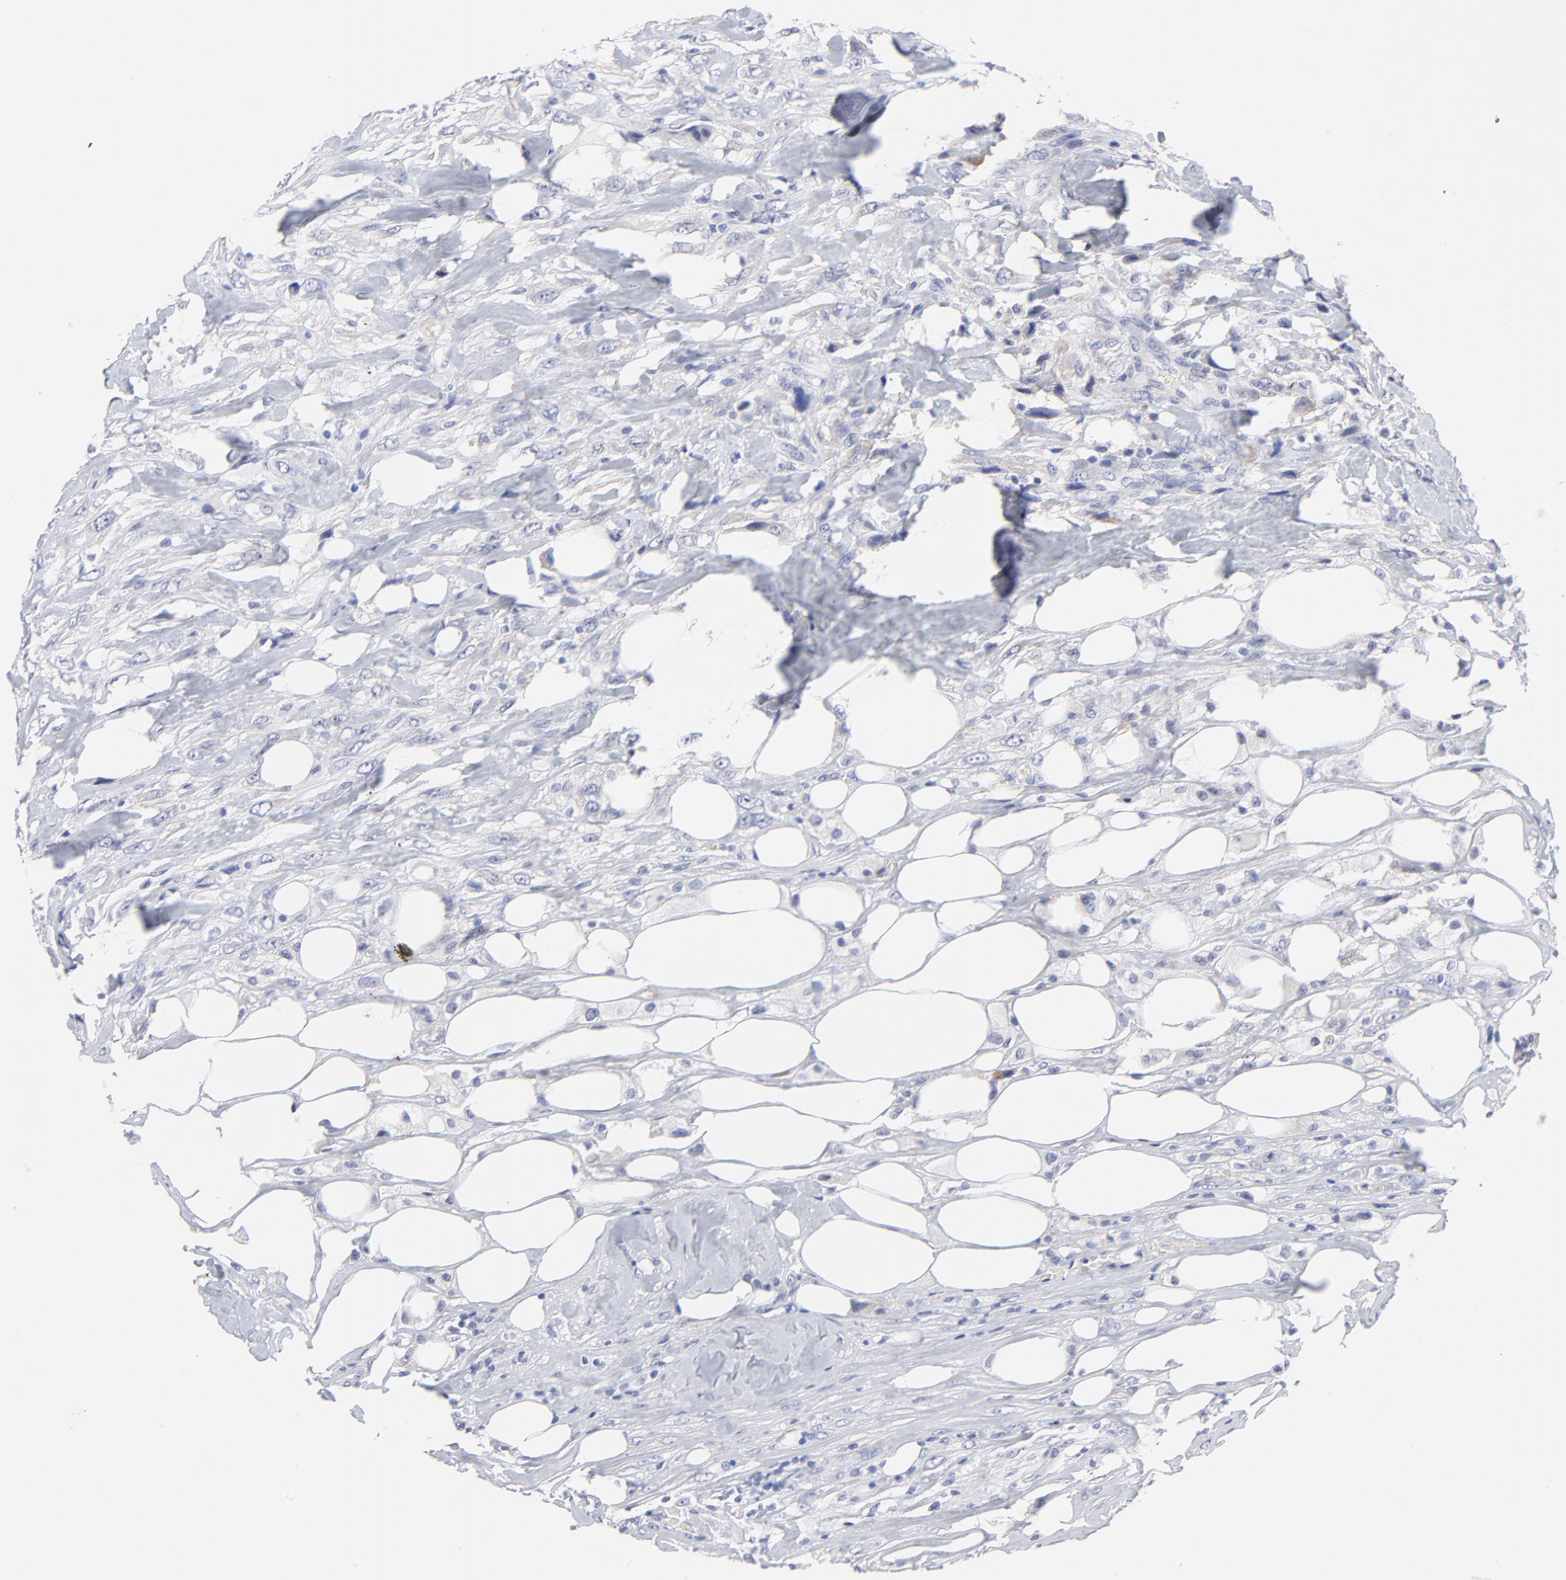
{"staining": {"intensity": "moderate", "quantity": "<25%", "location": "cytoplasmic/membranous"}, "tissue": "breast cancer", "cell_type": "Tumor cells", "image_type": "cancer", "snomed": [{"axis": "morphology", "description": "Neoplasm, malignant, NOS"}, {"axis": "topography", "description": "Breast"}], "caption": "Immunohistochemical staining of human neoplasm (malignant) (breast) exhibits moderate cytoplasmic/membranous protein positivity in about <25% of tumor cells. (IHC, brightfield microscopy, high magnification).", "gene": "DUSP9", "patient": {"sex": "female", "age": 50}}